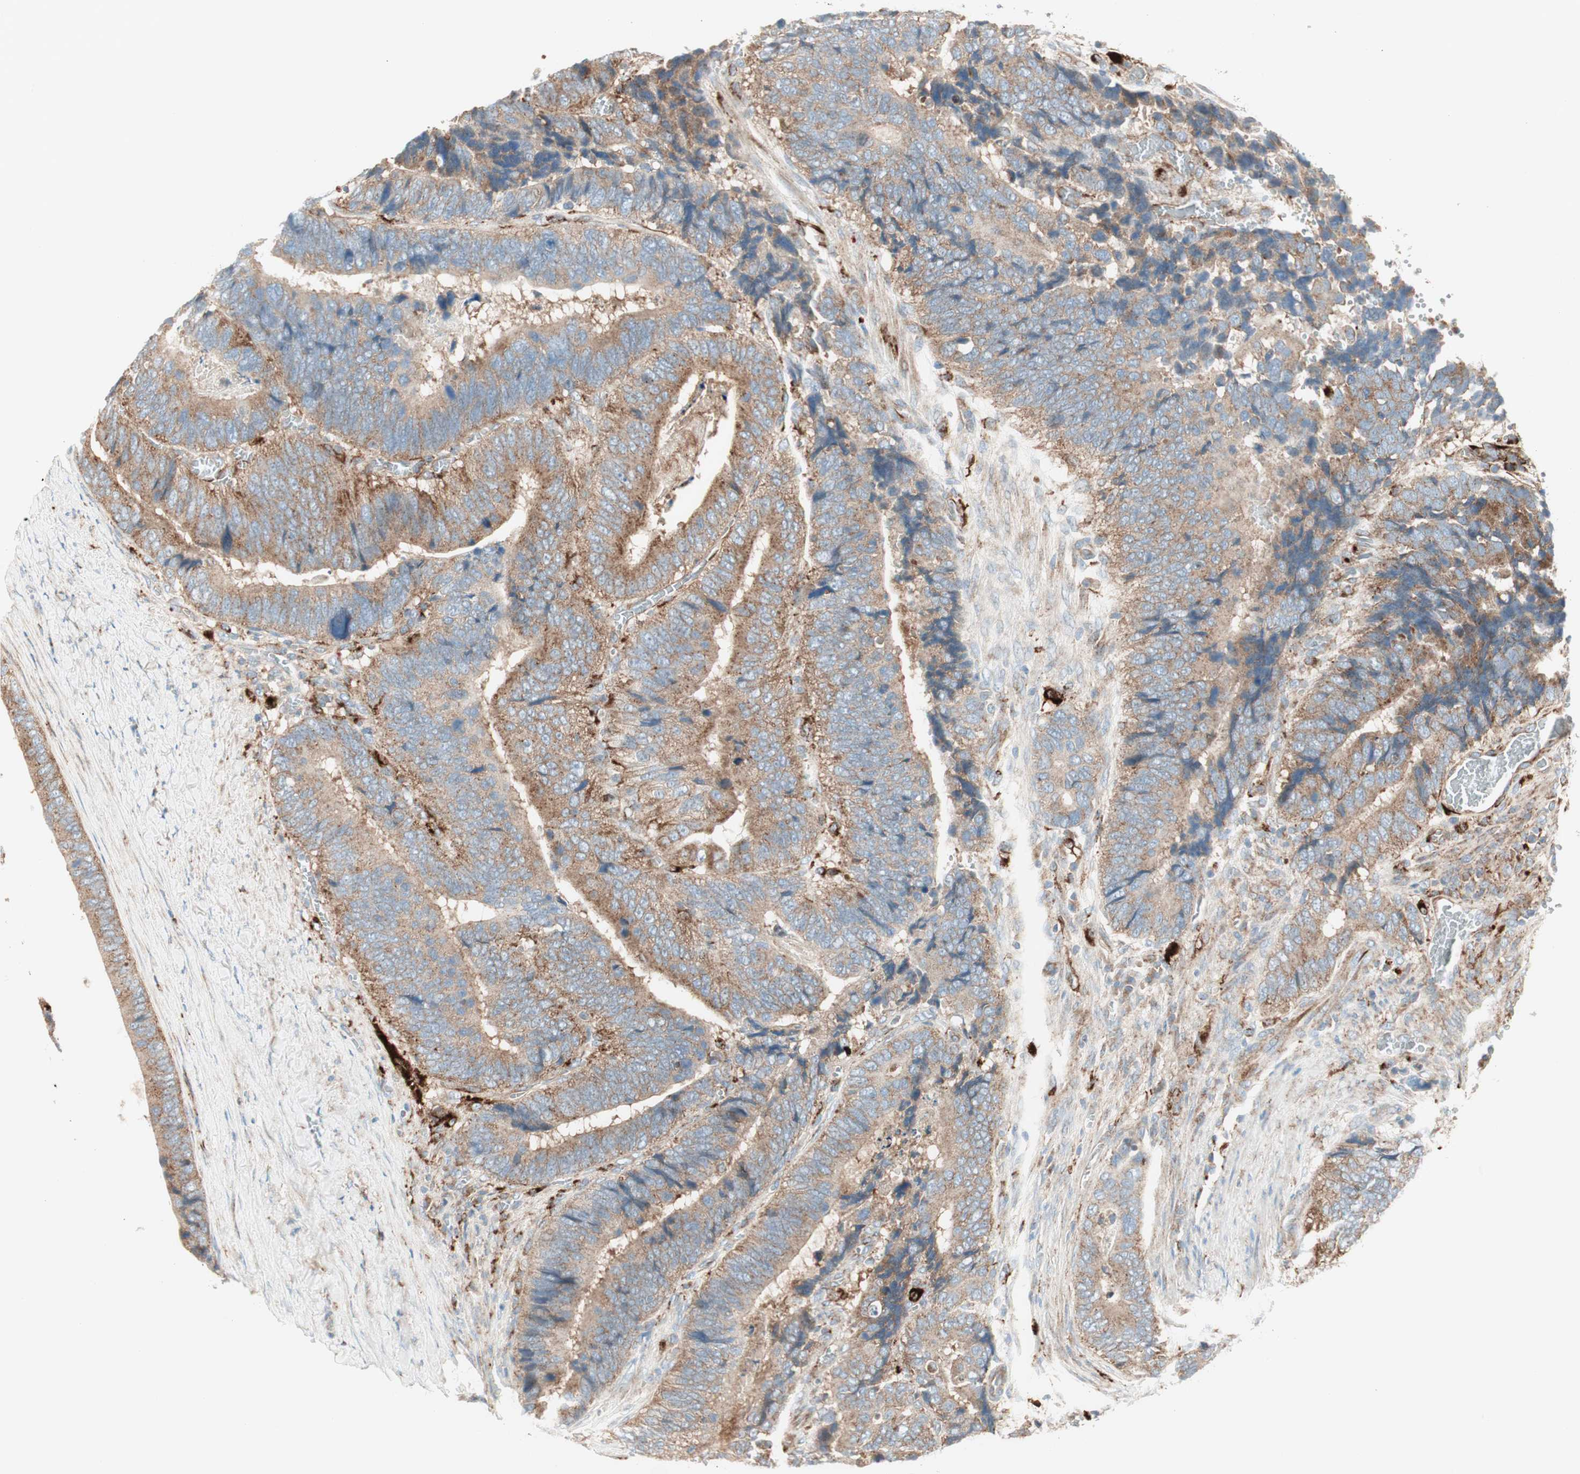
{"staining": {"intensity": "moderate", "quantity": "25%-75%", "location": "cytoplasmic/membranous"}, "tissue": "colorectal cancer", "cell_type": "Tumor cells", "image_type": "cancer", "snomed": [{"axis": "morphology", "description": "Adenocarcinoma, NOS"}, {"axis": "topography", "description": "Colon"}], "caption": "A brown stain highlights moderate cytoplasmic/membranous staining of a protein in human colorectal cancer tumor cells. (DAB IHC, brown staining for protein, blue staining for nuclei).", "gene": "ATP6V1G1", "patient": {"sex": "male", "age": 72}}